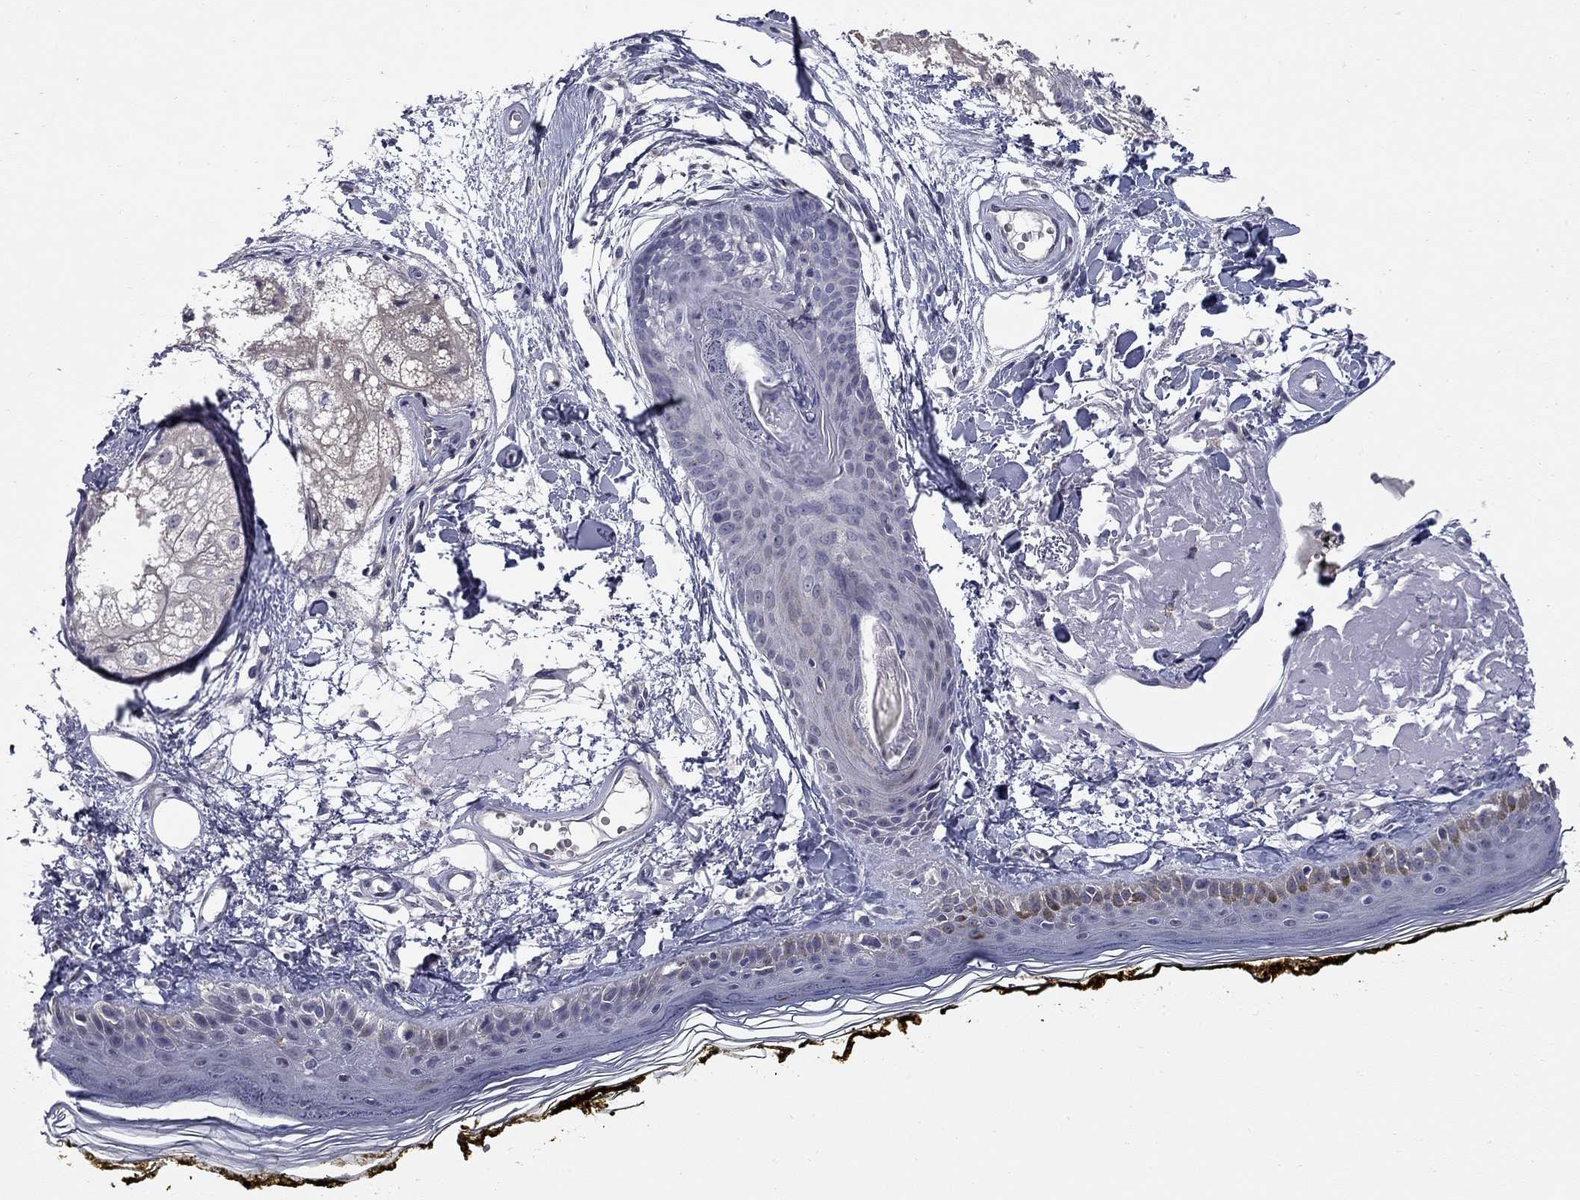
{"staining": {"intensity": "negative", "quantity": "none", "location": "none"}, "tissue": "skin", "cell_type": "Fibroblasts", "image_type": "normal", "snomed": [{"axis": "morphology", "description": "Normal tissue, NOS"}, {"axis": "topography", "description": "Skin"}], "caption": "A high-resolution image shows immunohistochemistry (IHC) staining of benign skin, which shows no significant expression in fibroblasts.", "gene": "HTR4", "patient": {"sex": "male", "age": 76}}